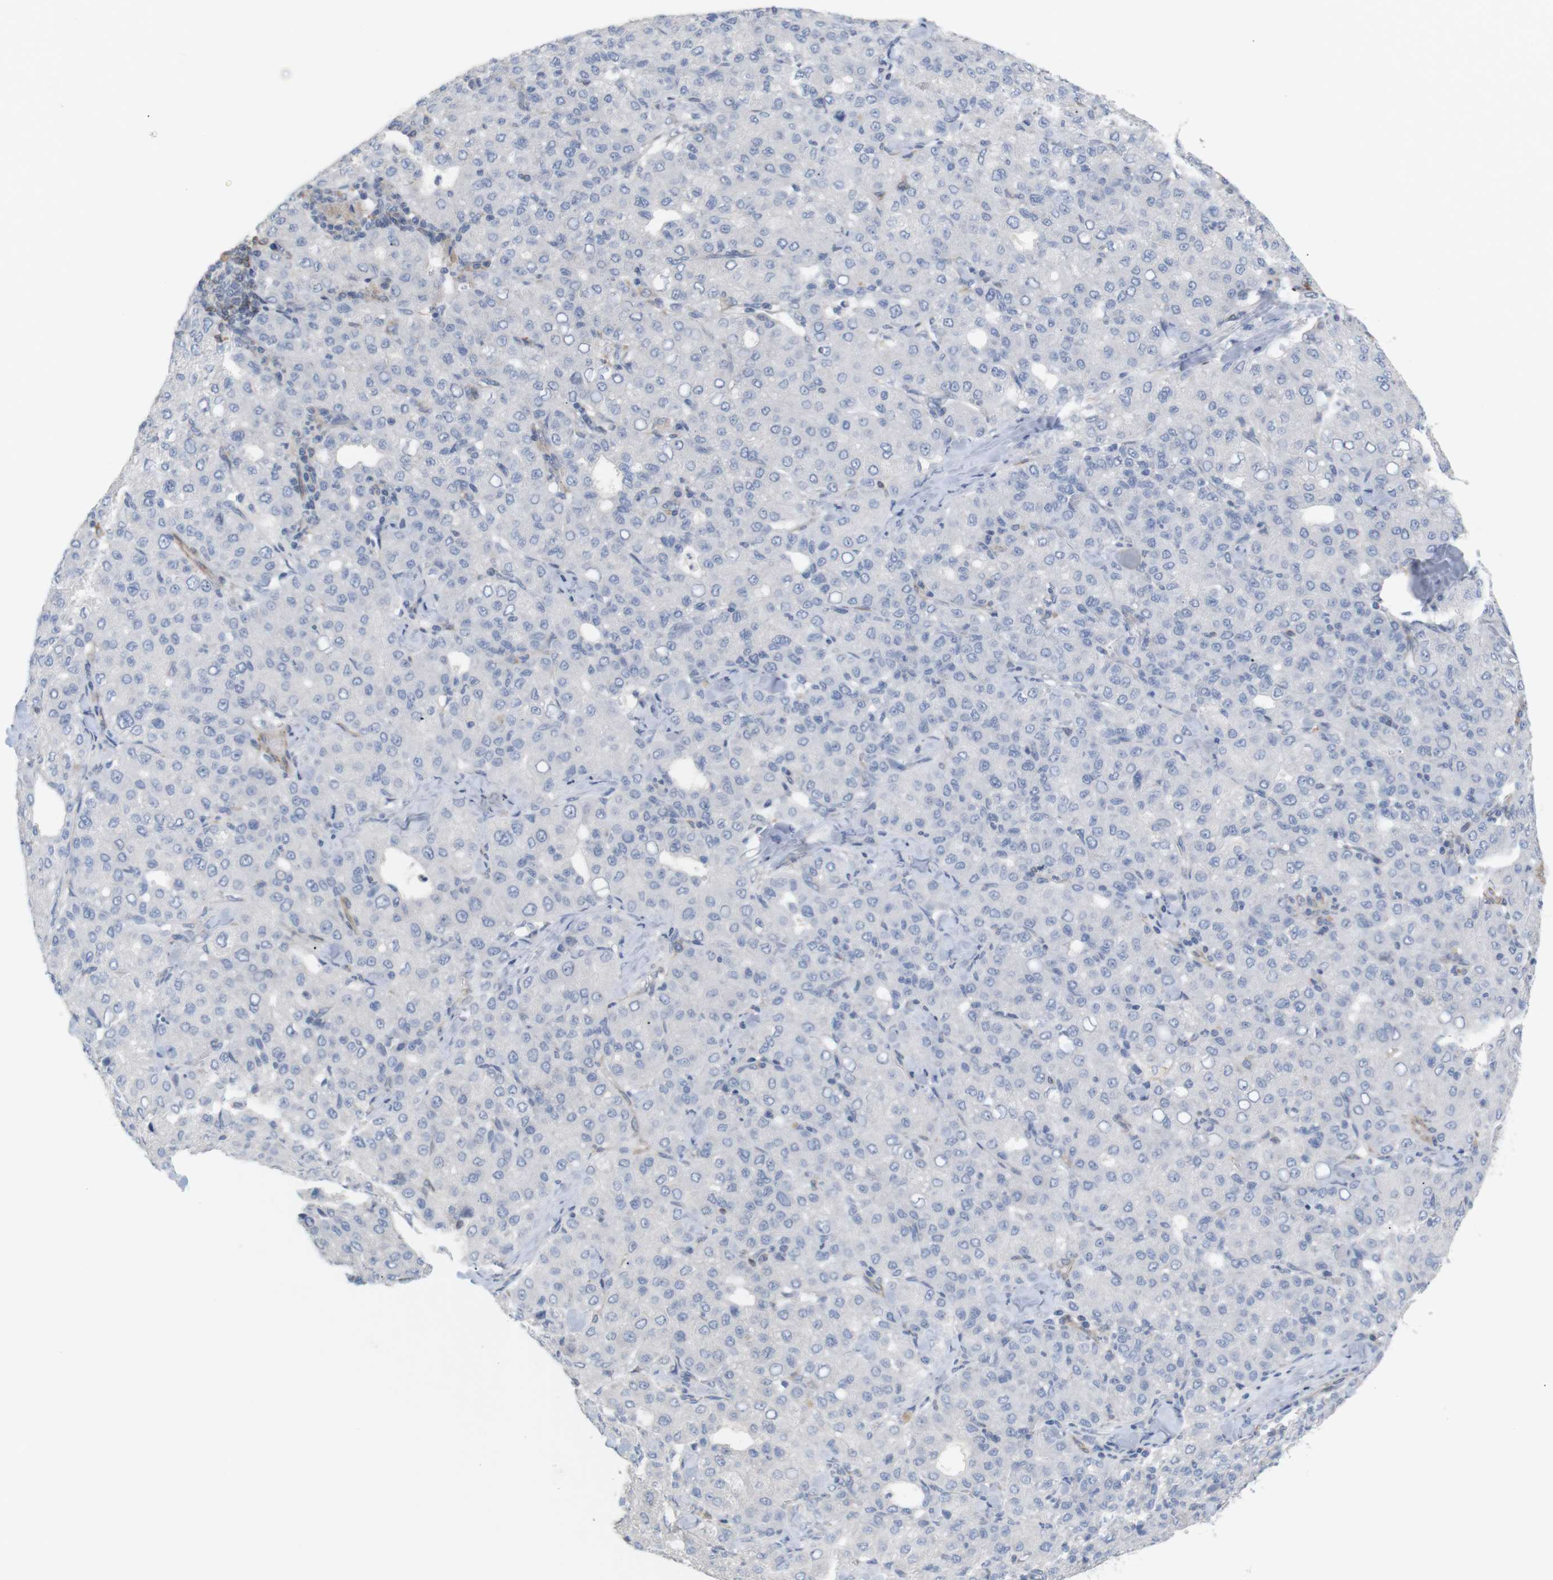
{"staining": {"intensity": "negative", "quantity": "none", "location": "none"}, "tissue": "liver cancer", "cell_type": "Tumor cells", "image_type": "cancer", "snomed": [{"axis": "morphology", "description": "Carcinoma, Hepatocellular, NOS"}, {"axis": "topography", "description": "Liver"}], "caption": "There is no significant positivity in tumor cells of liver cancer. Nuclei are stained in blue.", "gene": "ITPR1", "patient": {"sex": "male", "age": 65}}